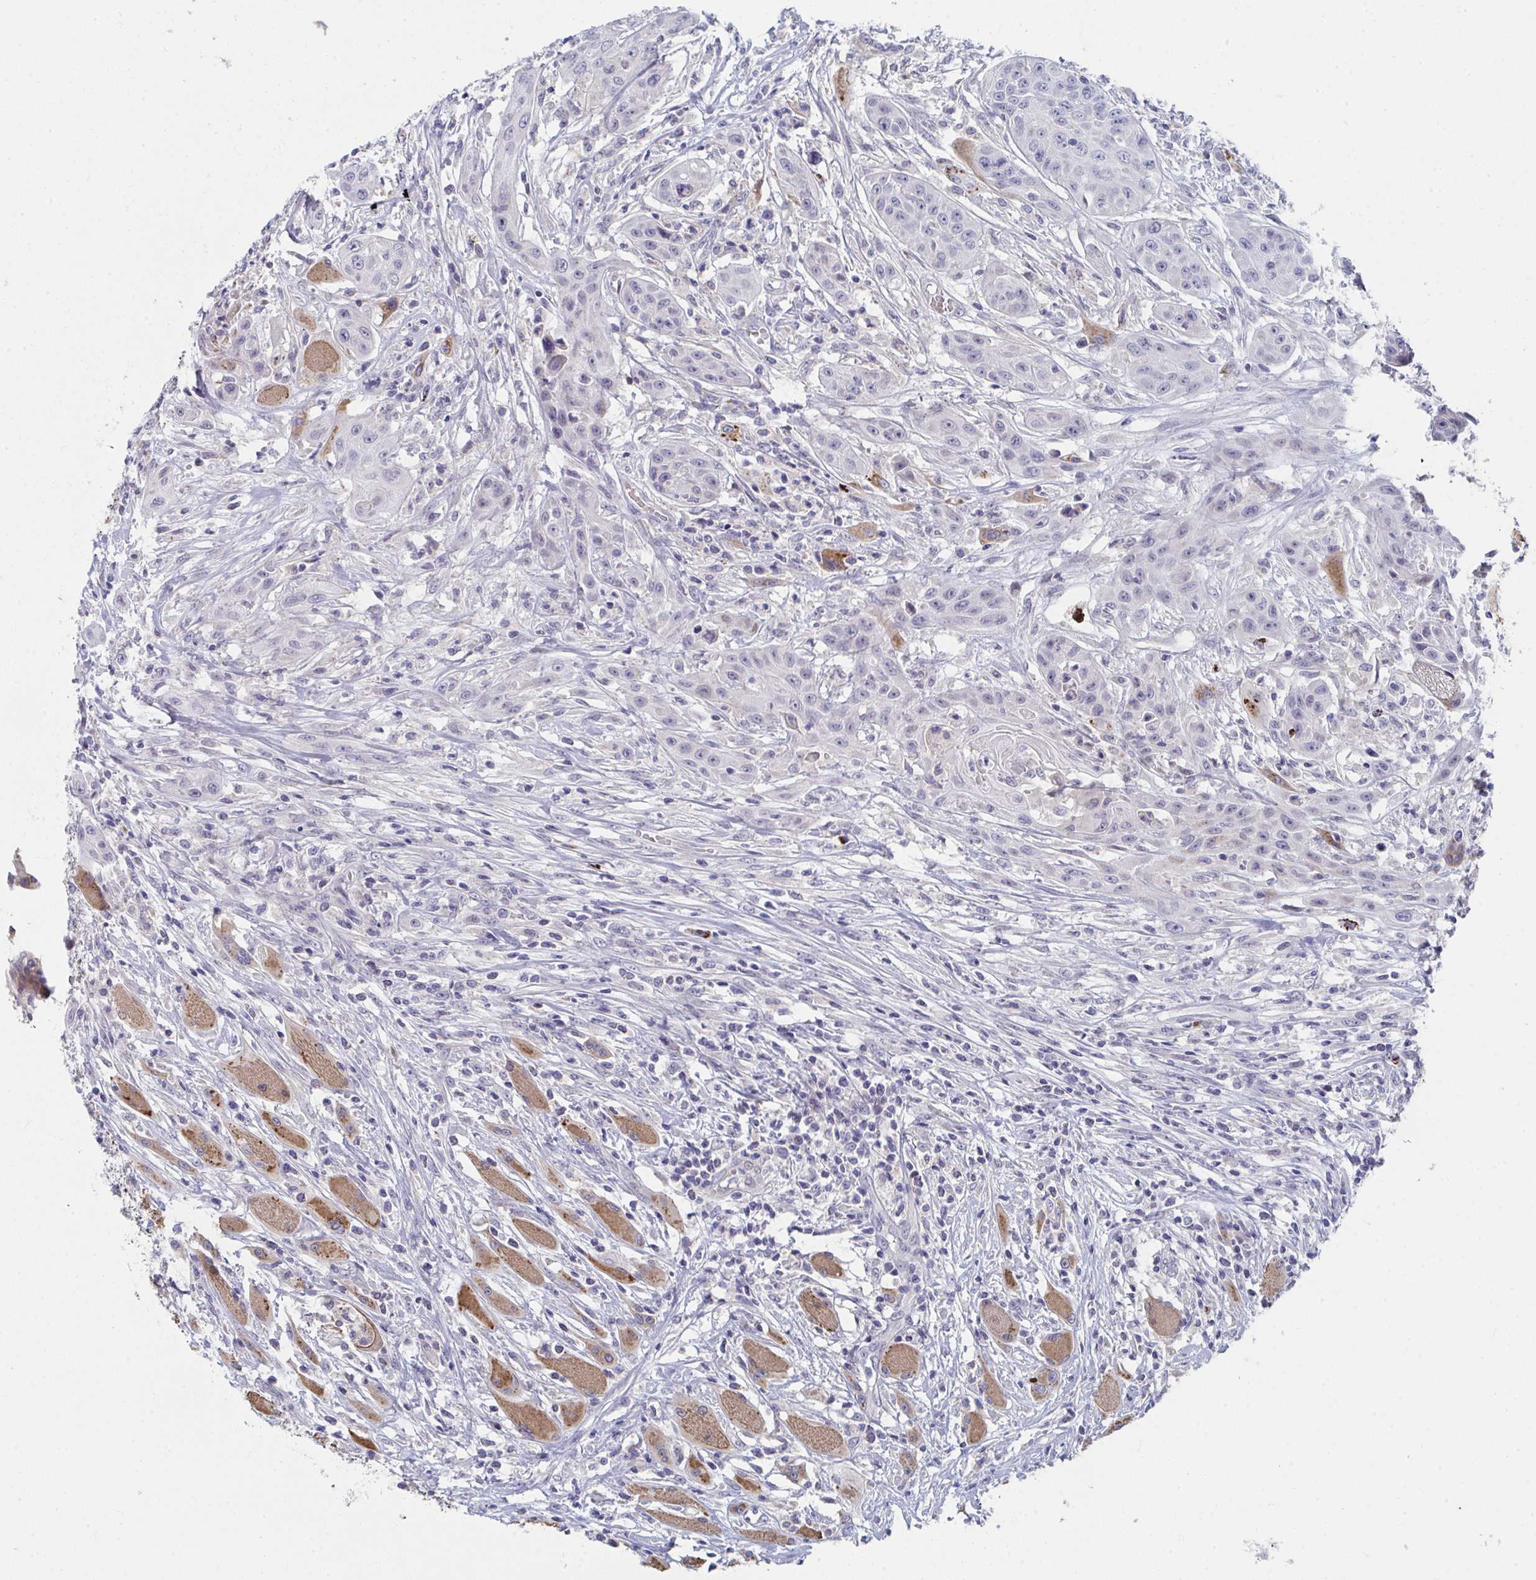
{"staining": {"intensity": "negative", "quantity": "none", "location": "none"}, "tissue": "head and neck cancer", "cell_type": "Tumor cells", "image_type": "cancer", "snomed": [{"axis": "morphology", "description": "Squamous cell carcinoma, NOS"}, {"axis": "topography", "description": "Oral tissue"}, {"axis": "topography", "description": "Head-Neck"}, {"axis": "topography", "description": "Neck, NOS"}], "caption": "Micrograph shows no protein staining in tumor cells of head and neck cancer tissue. The staining was performed using DAB to visualize the protein expression in brown, while the nuclei were stained in blue with hematoxylin (Magnification: 20x).", "gene": "VWDE", "patient": {"sex": "female", "age": 55}}